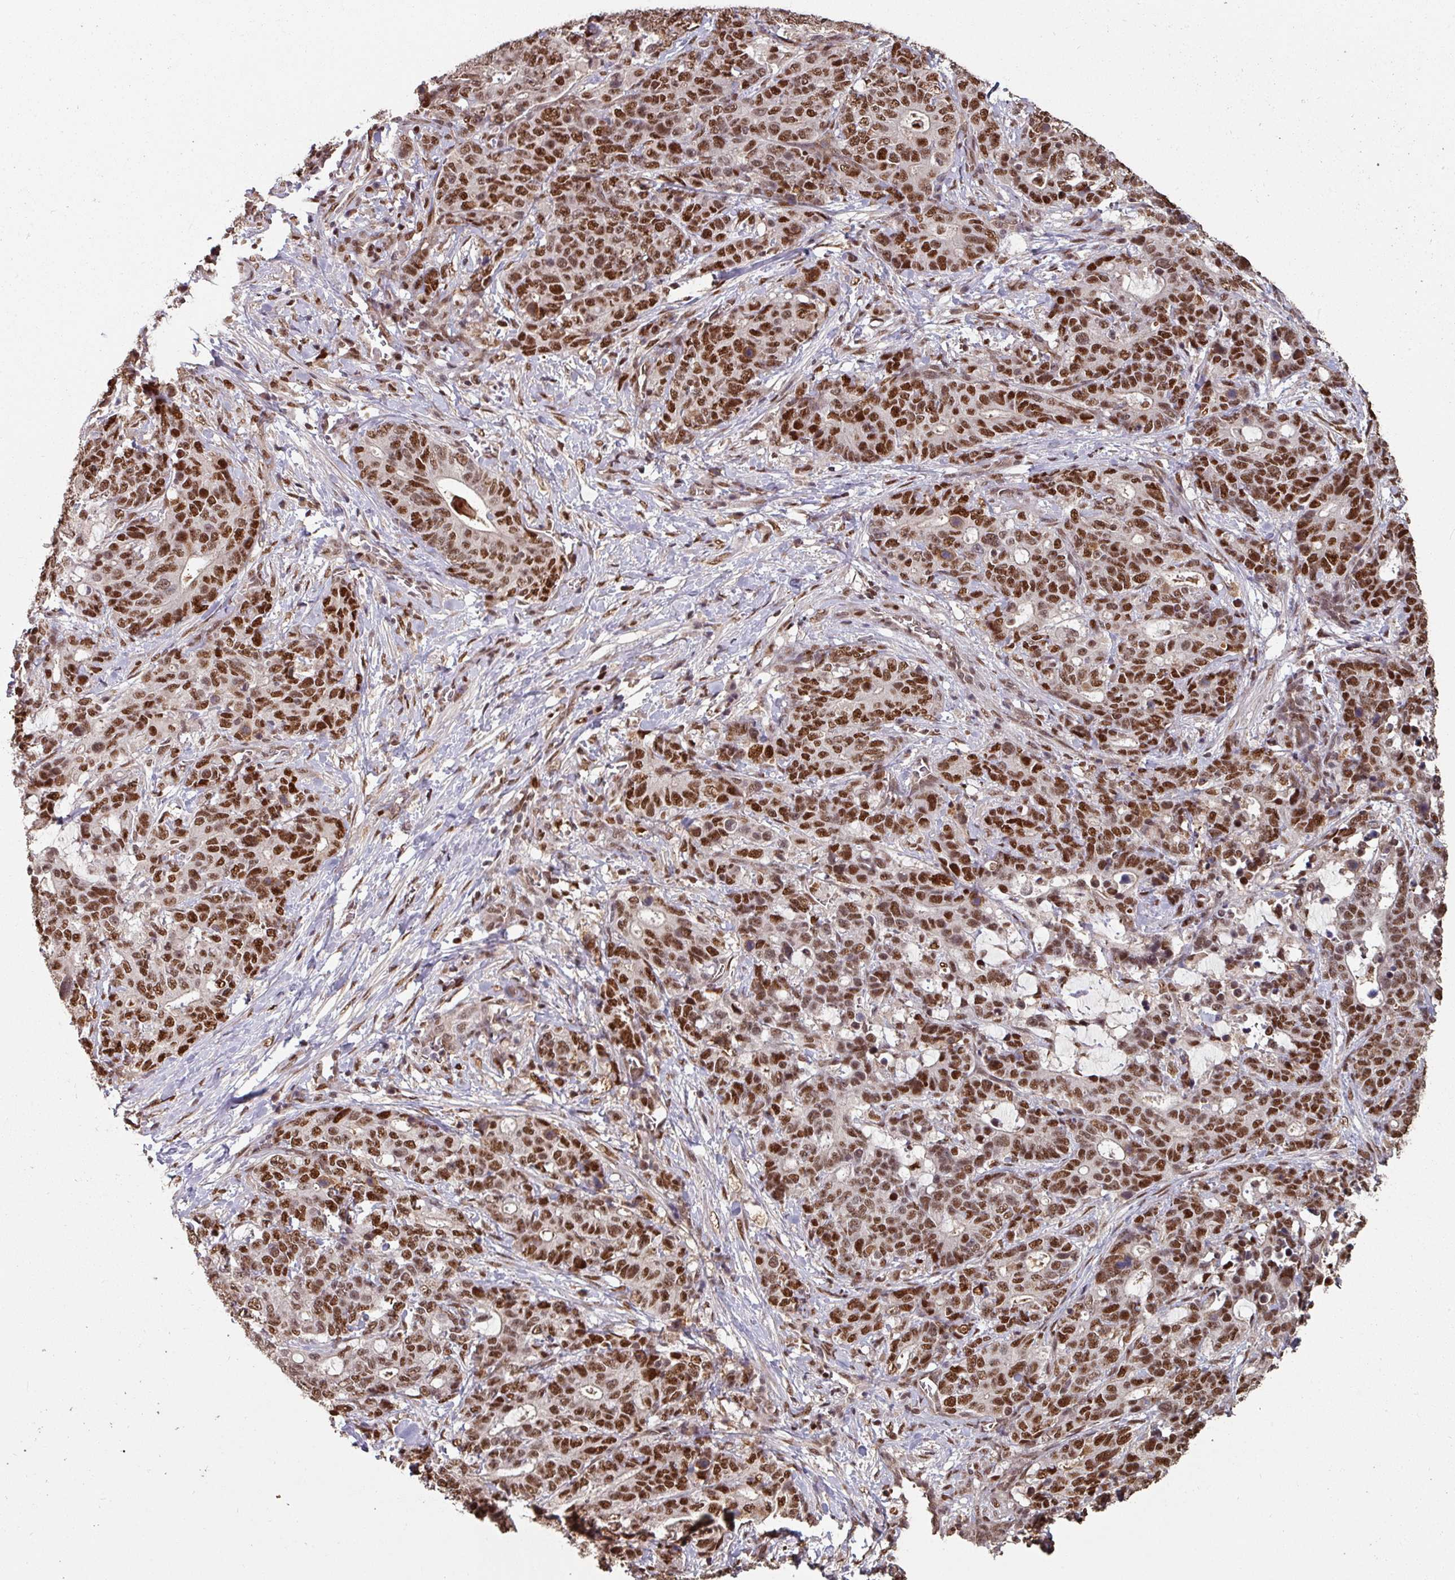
{"staining": {"intensity": "strong", "quantity": ">75%", "location": "nuclear"}, "tissue": "stomach cancer", "cell_type": "Tumor cells", "image_type": "cancer", "snomed": [{"axis": "morphology", "description": "Normal tissue, NOS"}, {"axis": "morphology", "description": "Adenocarcinoma, NOS"}, {"axis": "topography", "description": "Stomach"}], "caption": "IHC staining of stomach cancer (adenocarcinoma), which demonstrates high levels of strong nuclear staining in approximately >75% of tumor cells indicating strong nuclear protein expression. The staining was performed using DAB (3,3'-diaminobenzidine) (brown) for protein detection and nuclei were counterstained in hematoxylin (blue).", "gene": "POLD1", "patient": {"sex": "female", "age": 64}}